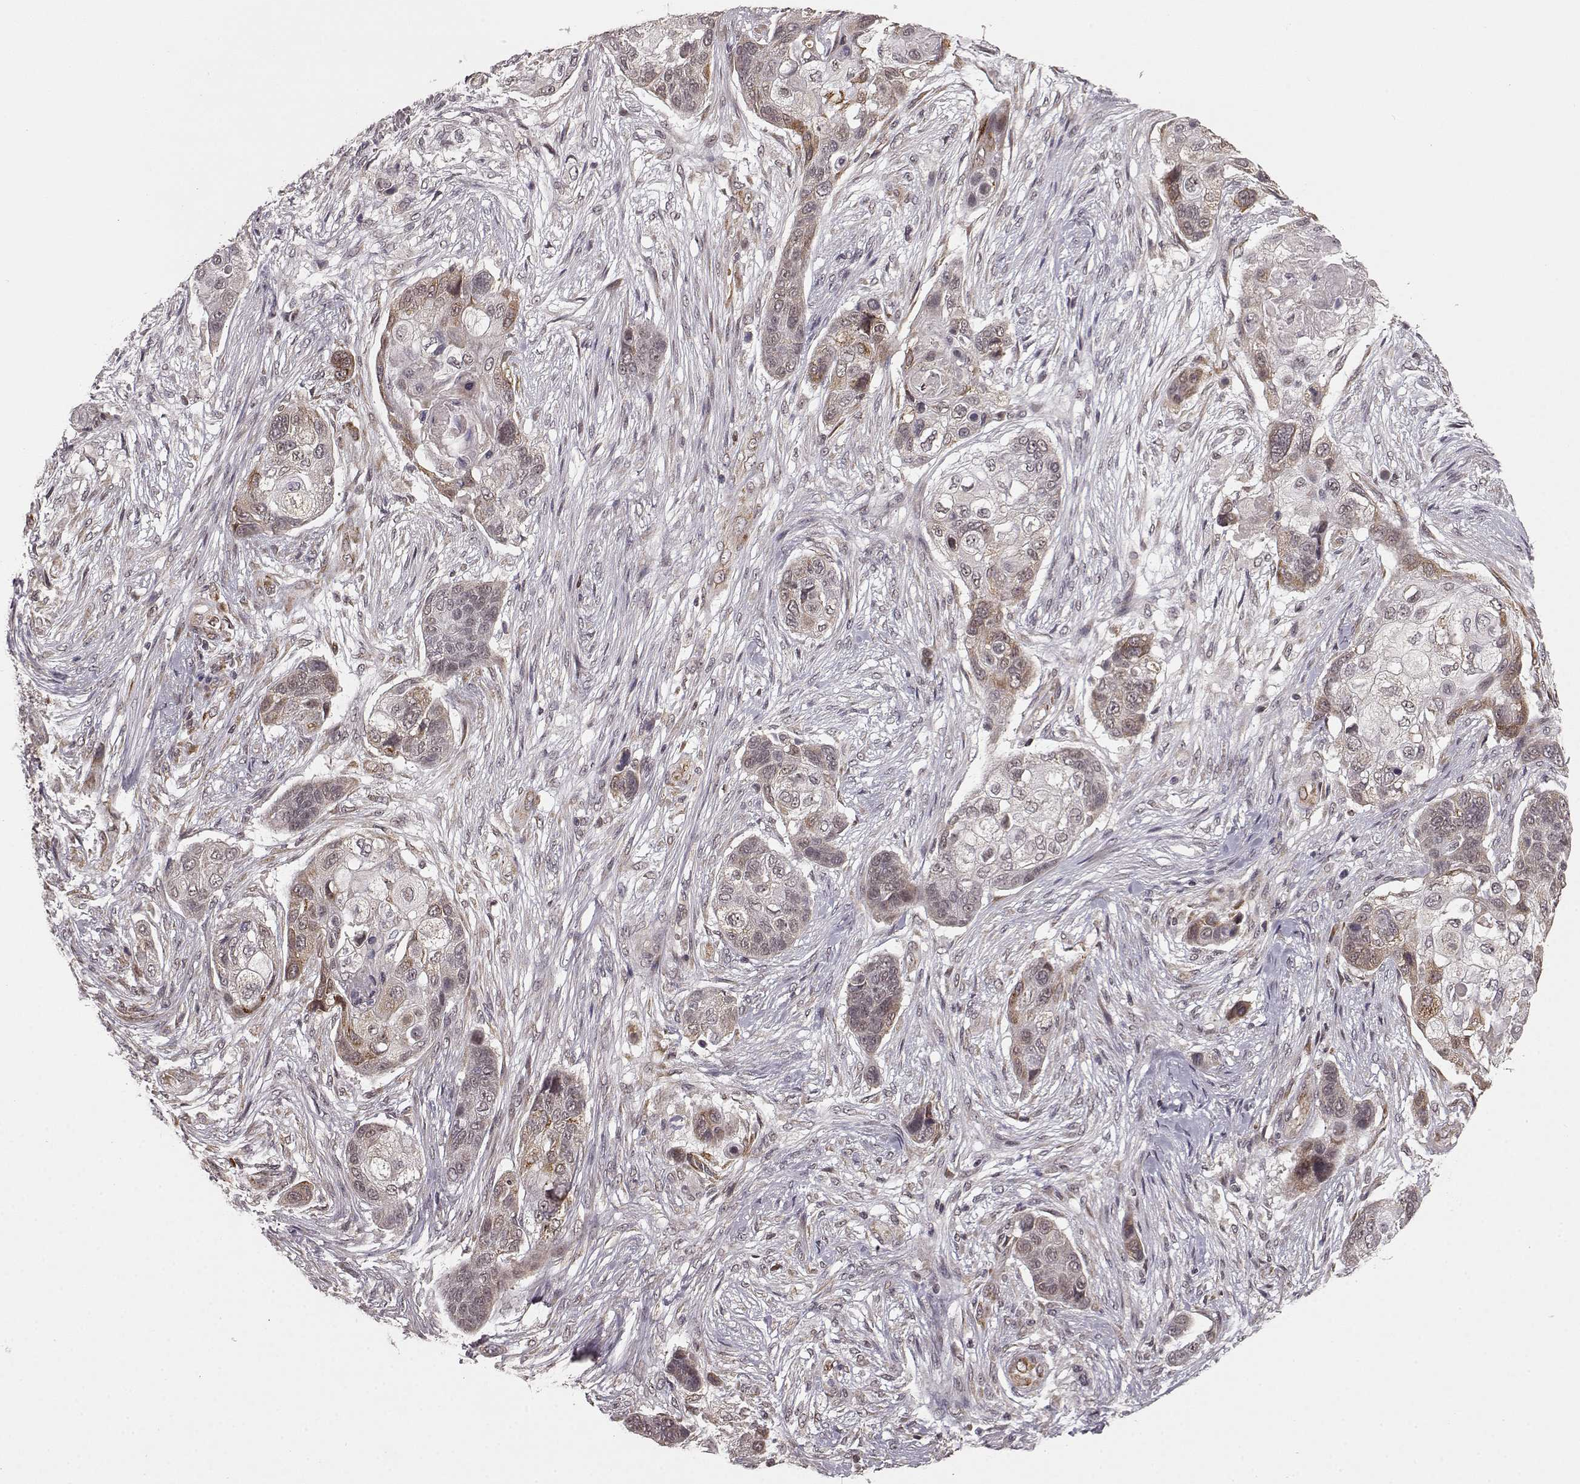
{"staining": {"intensity": "negative", "quantity": "none", "location": "none"}, "tissue": "lung cancer", "cell_type": "Tumor cells", "image_type": "cancer", "snomed": [{"axis": "morphology", "description": "Squamous cell carcinoma, NOS"}, {"axis": "topography", "description": "Lung"}], "caption": "Immunohistochemistry (IHC) micrograph of lung squamous cell carcinoma stained for a protein (brown), which demonstrates no positivity in tumor cells.", "gene": "ELOVL5", "patient": {"sex": "male", "age": 69}}